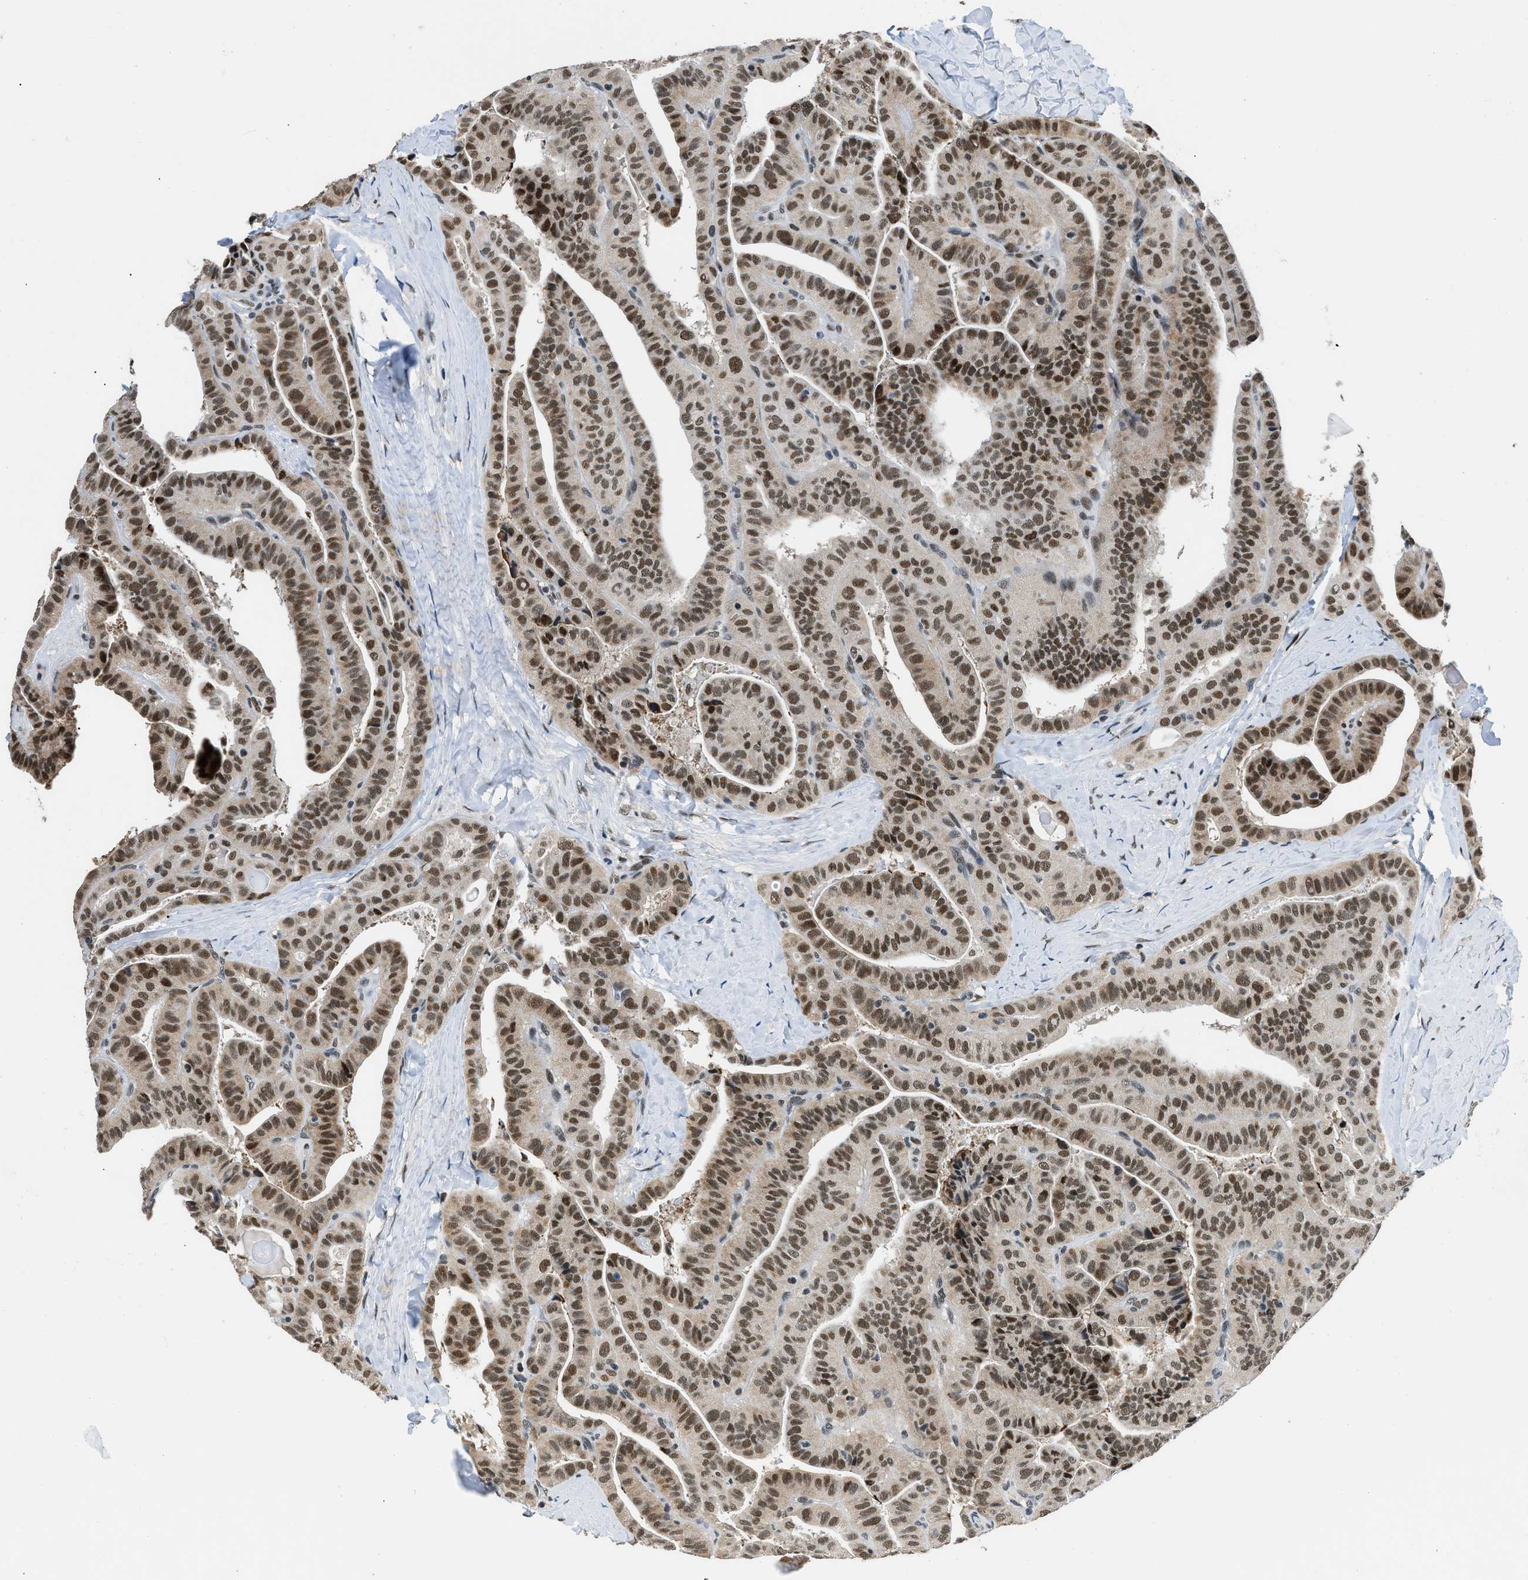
{"staining": {"intensity": "strong", "quantity": ">75%", "location": "nuclear"}, "tissue": "thyroid cancer", "cell_type": "Tumor cells", "image_type": "cancer", "snomed": [{"axis": "morphology", "description": "Papillary adenocarcinoma, NOS"}, {"axis": "topography", "description": "Thyroid gland"}], "caption": "This histopathology image exhibits thyroid cancer (papillary adenocarcinoma) stained with immunohistochemistry (IHC) to label a protein in brown. The nuclear of tumor cells show strong positivity for the protein. Nuclei are counter-stained blue.", "gene": "KDM3B", "patient": {"sex": "male", "age": 77}}